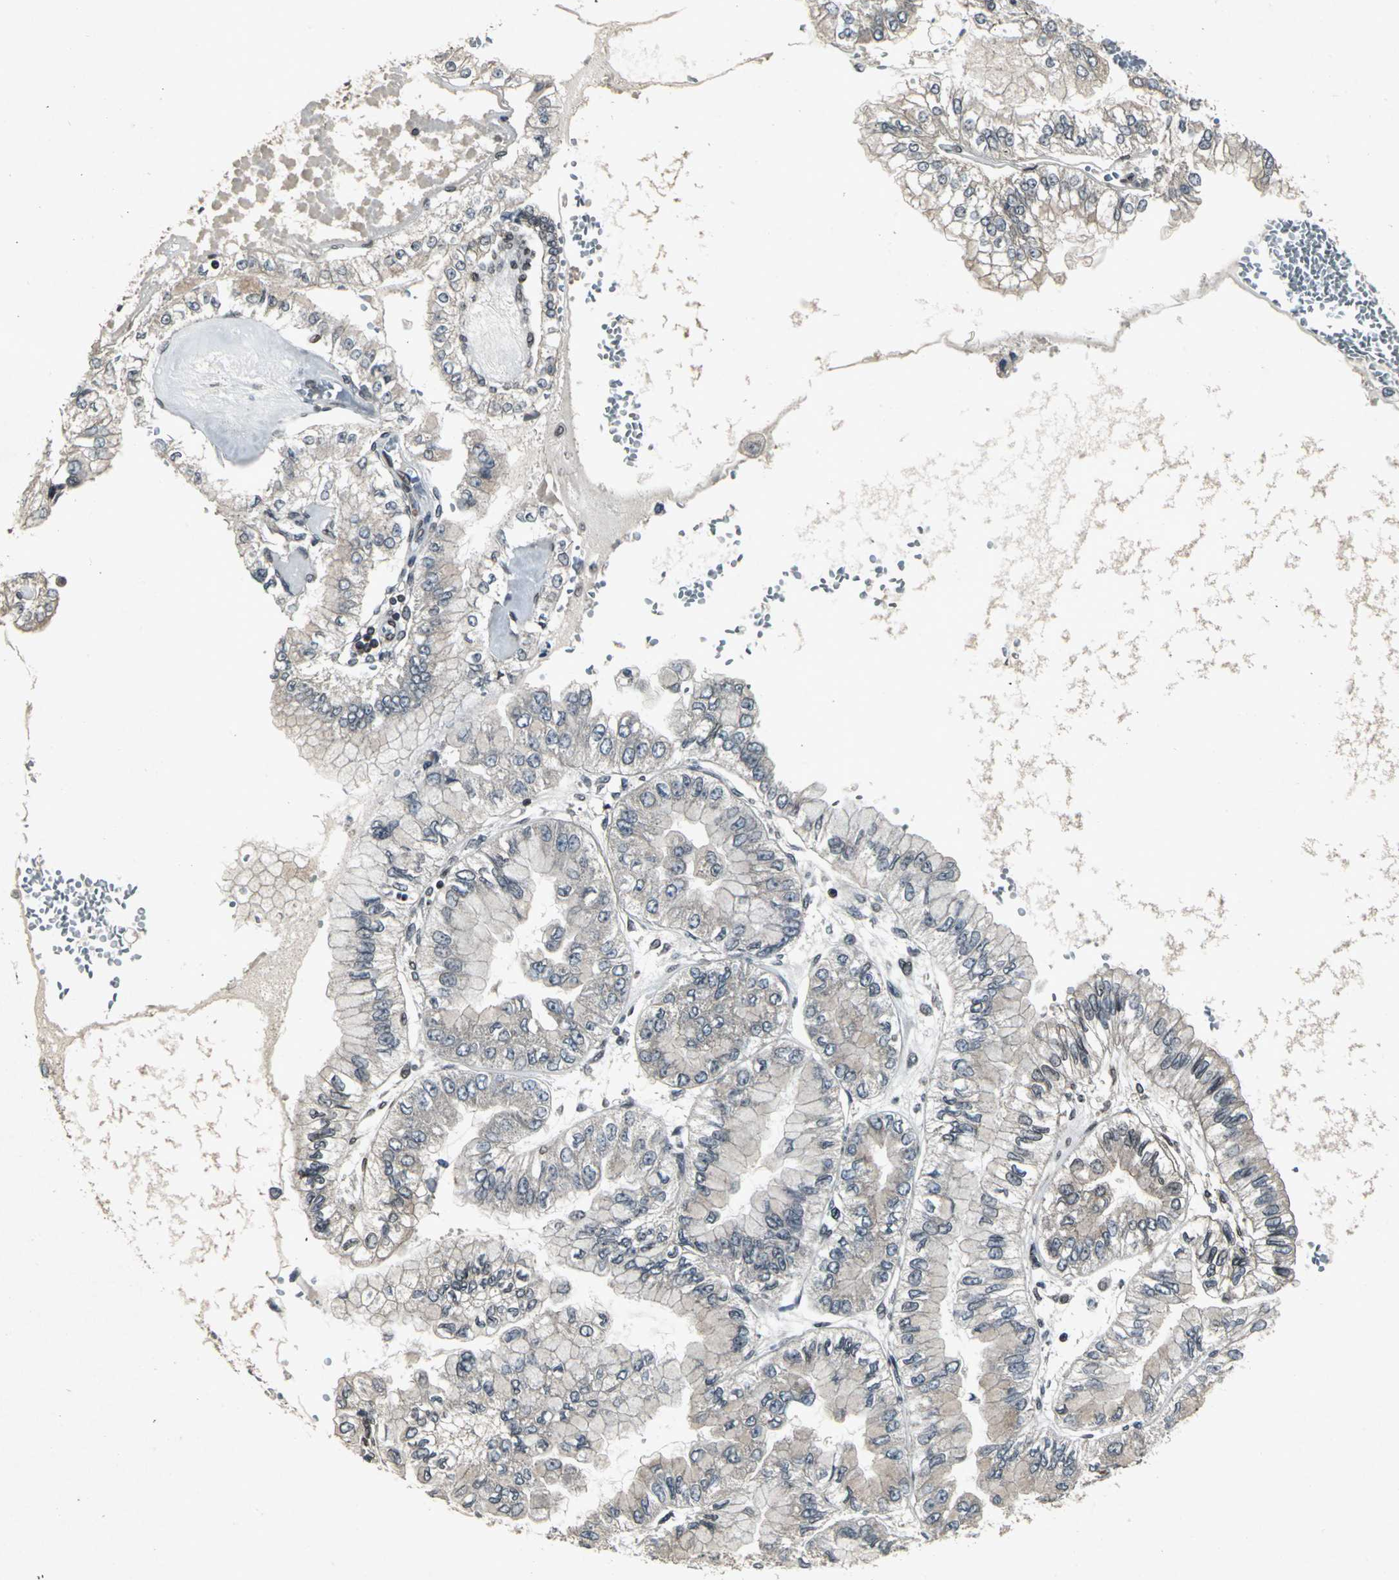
{"staining": {"intensity": "negative", "quantity": "none", "location": "none"}, "tissue": "liver cancer", "cell_type": "Tumor cells", "image_type": "cancer", "snomed": [{"axis": "morphology", "description": "Cholangiocarcinoma"}, {"axis": "topography", "description": "Liver"}], "caption": "Tumor cells show no significant protein expression in liver cancer.", "gene": "SH2B3", "patient": {"sex": "female", "age": 79}}